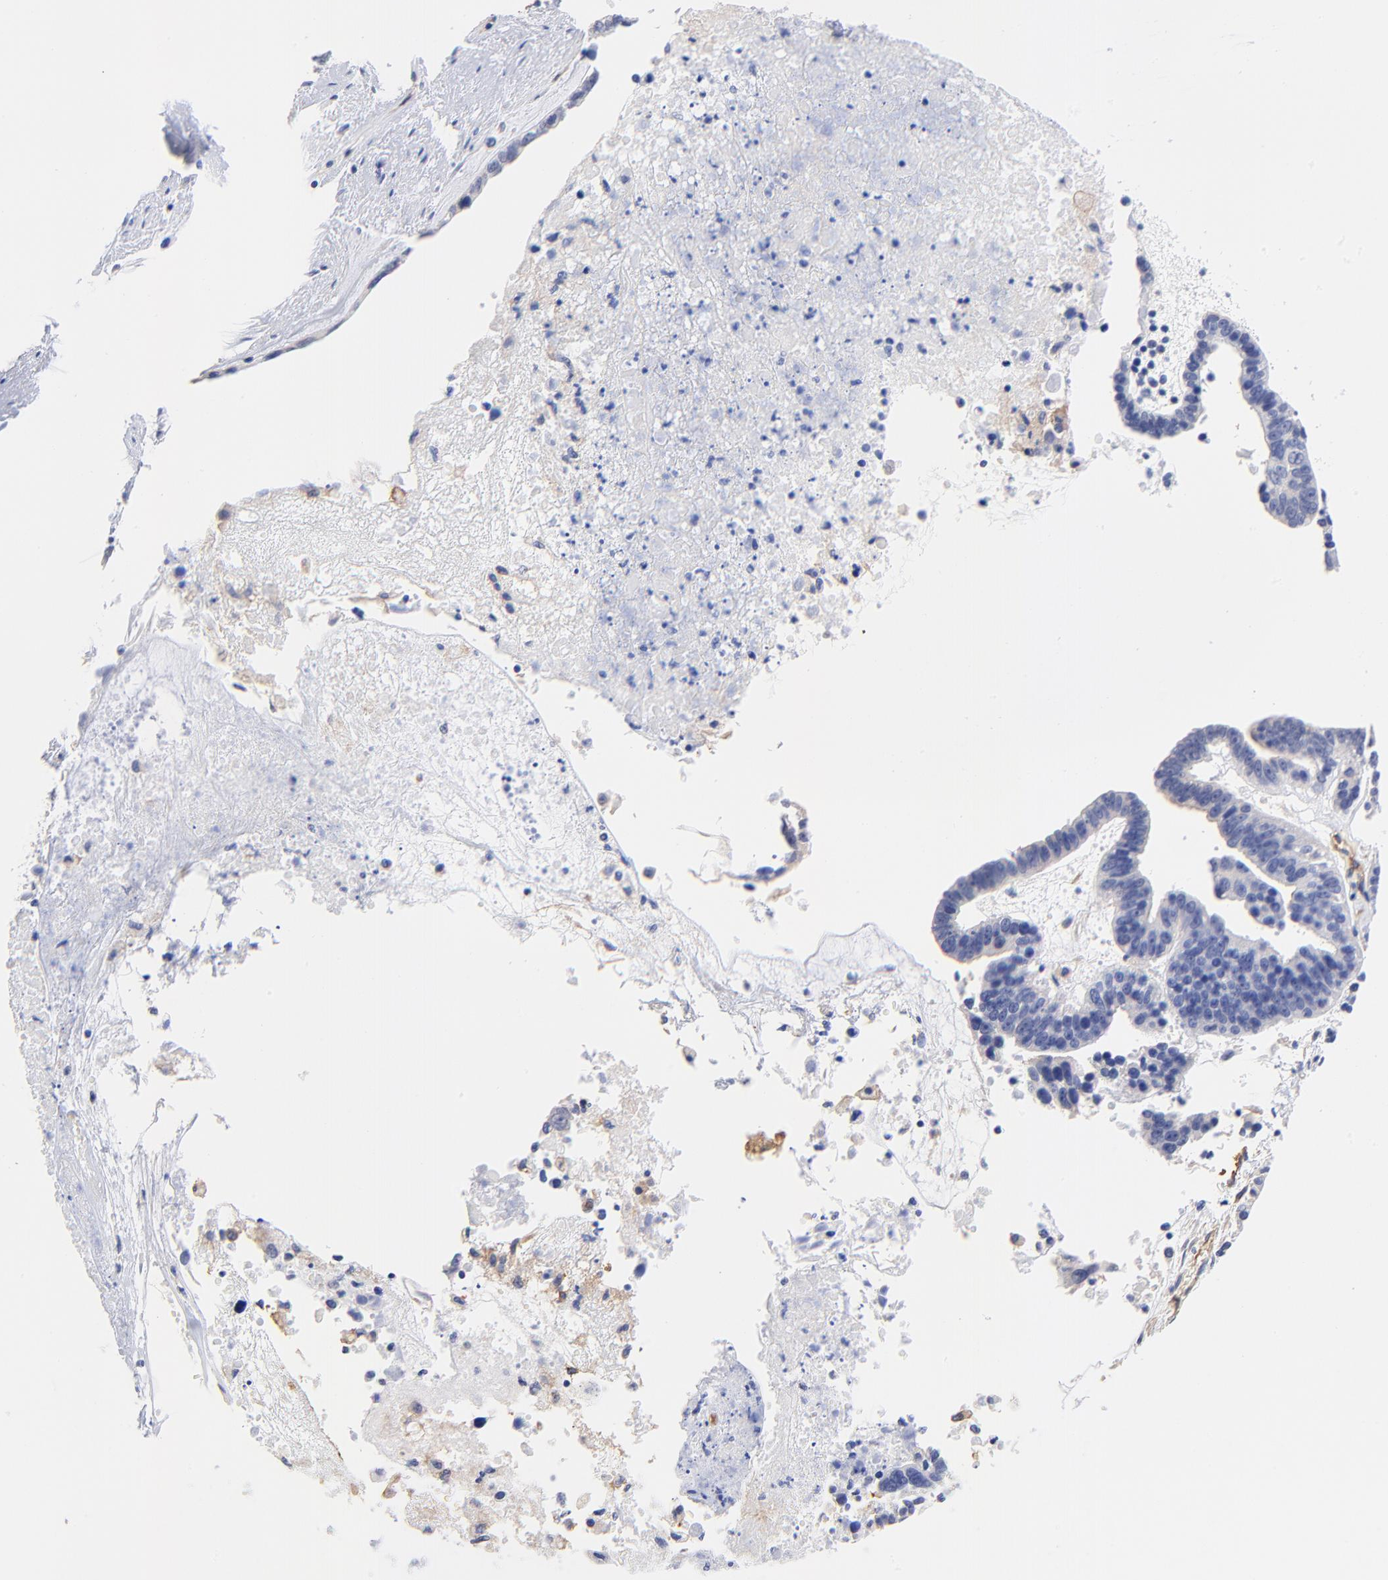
{"staining": {"intensity": "negative", "quantity": "none", "location": "none"}, "tissue": "ovarian cancer", "cell_type": "Tumor cells", "image_type": "cancer", "snomed": [{"axis": "morphology", "description": "Carcinoma, endometroid"}, {"axis": "morphology", "description": "Cystadenocarcinoma, serous, NOS"}, {"axis": "topography", "description": "Ovary"}], "caption": "Tumor cells show no significant protein expression in ovarian cancer.", "gene": "SLC44A2", "patient": {"sex": "female", "age": 45}}